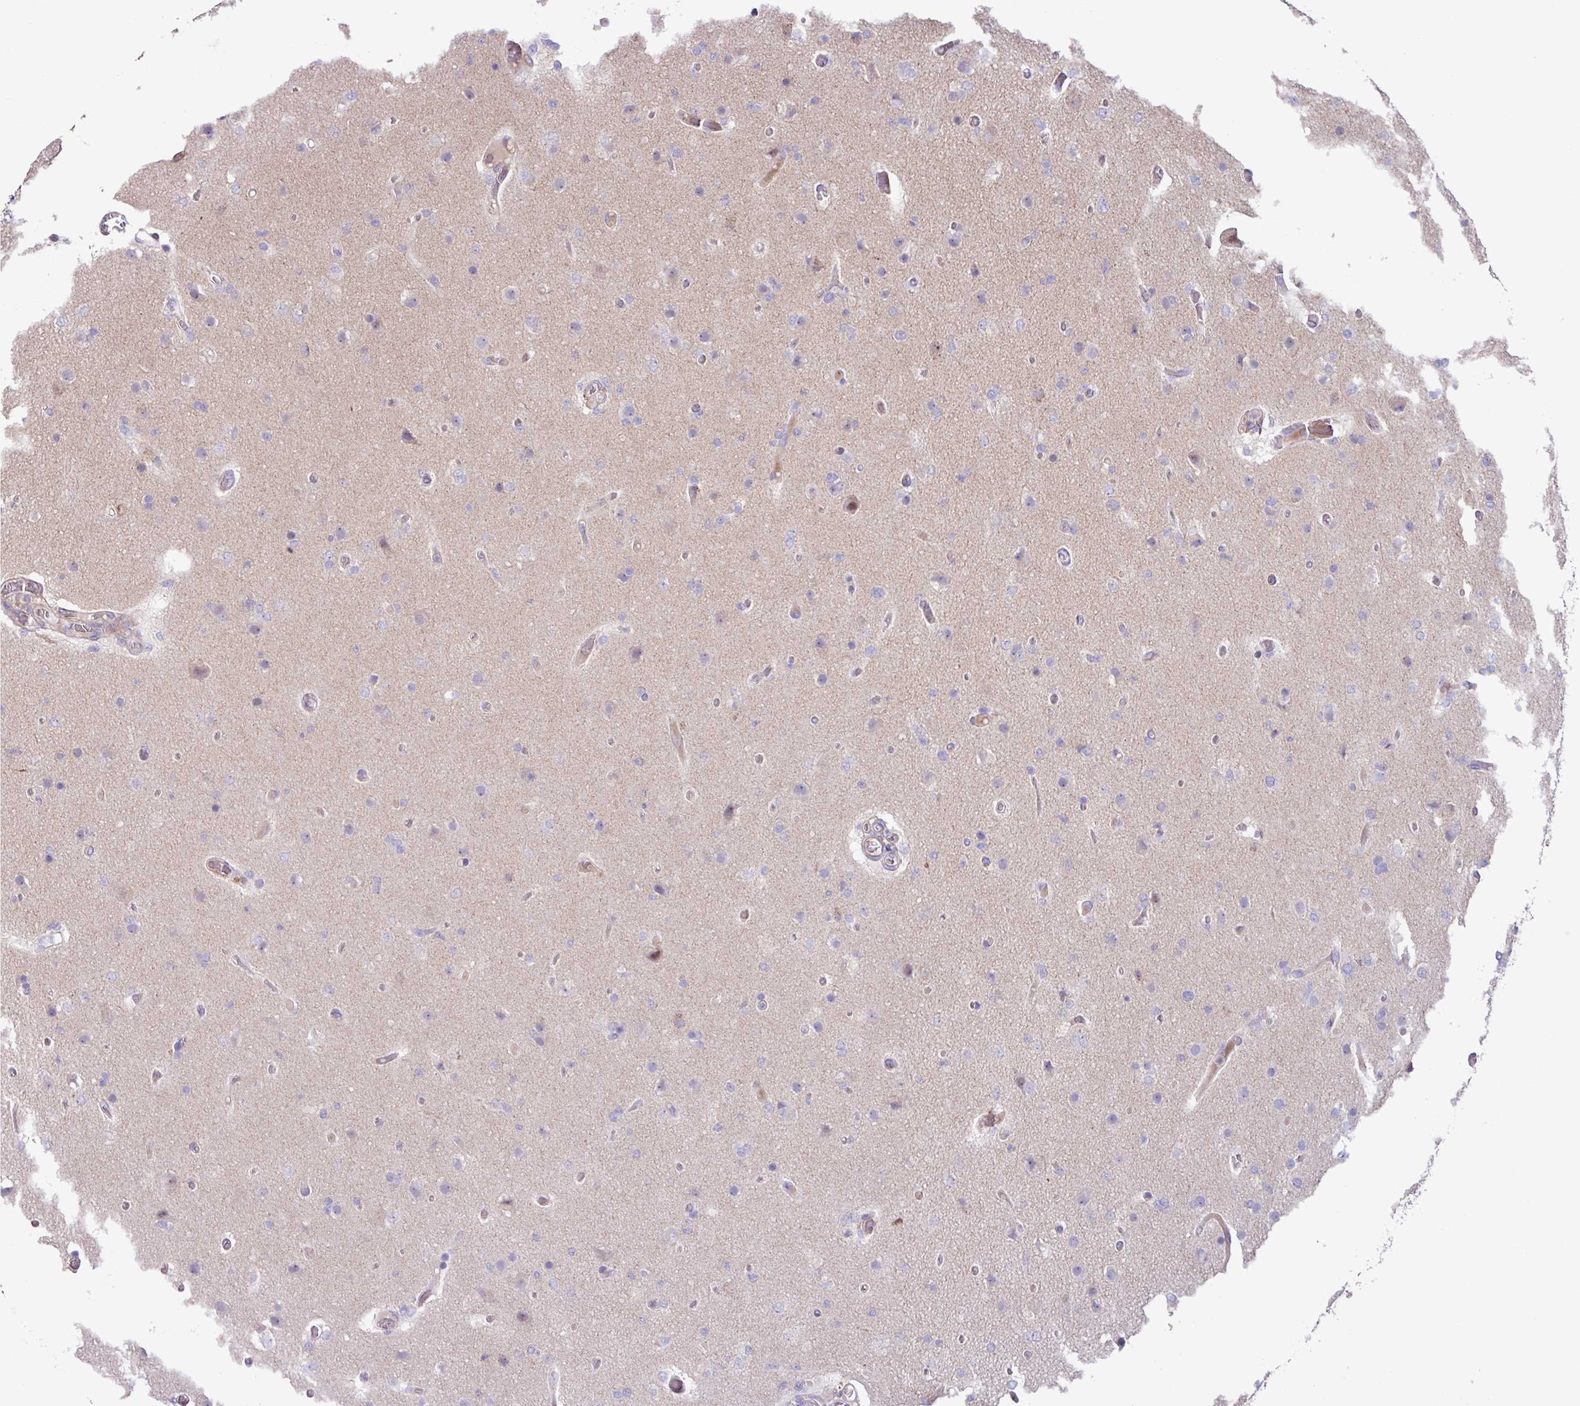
{"staining": {"intensity": "negative", "quantity": "none", "location": "none"}, "tissue": "glioma", "cell_type": "Tumor cells", "image_type": "cancer", "snomed": [{"axis": "morphology", "description": "Glioma, malignant, High grade"}, {"axis": "topography", "description": "Brain"}], "caption": "An image of human malignant glioma (high-grade) is negative for staining in tumor cells.", "gene": "IQCJ", "patient": {"sex": "female", "age": 74}}